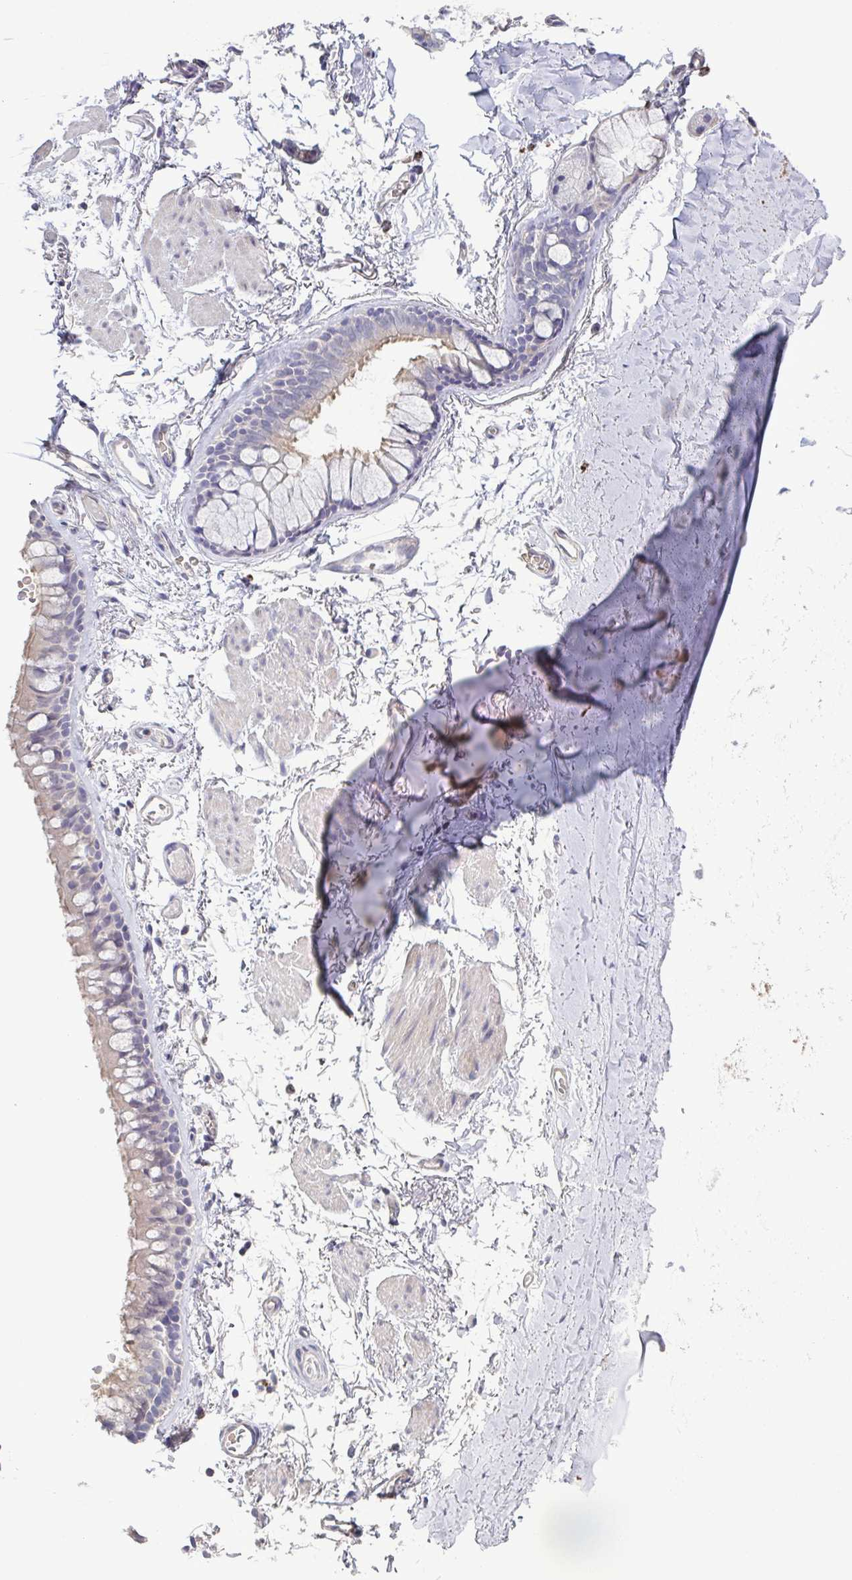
{"staining": {"intensity": "negative", "quantity": "none", "location": "none"}, "tissue": "adipose tissue", "cell_type": "Adipocytes", "image_type": "normal", "snomed": [{"axis": "morphology", "description": "Normal tissue, NOS"}, {"axis": "topography", "description": "Cartilage tissue"}, {"axis": "topography", "description": "Bronchus"}], "caption": "Human adipose tissue stained for a protein using immunohistochemistry (IHC) shows no expression in adipocytes.", "gene": "GLDC", "patient": {"sex": "female", "age": 79}}